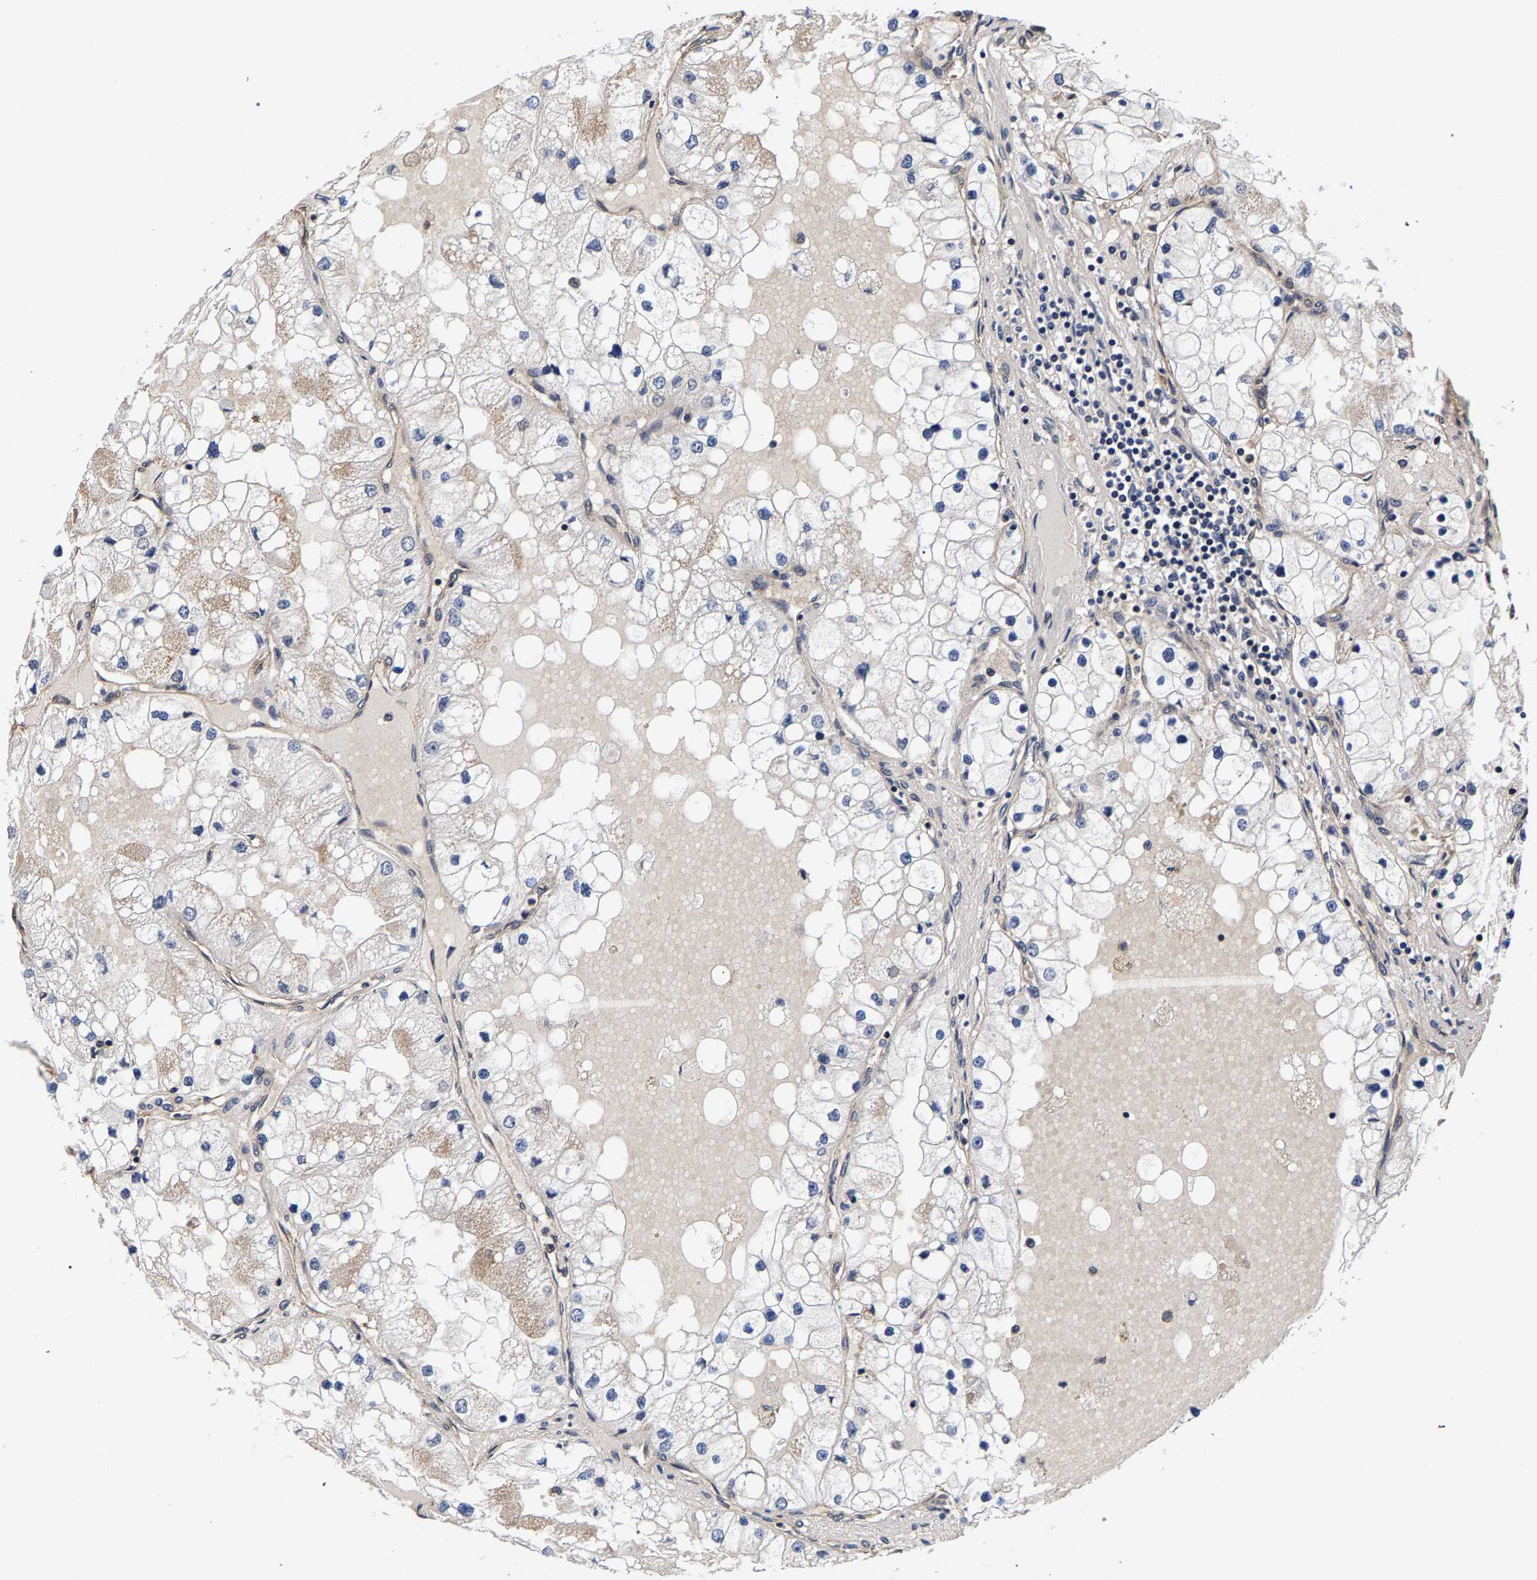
{"staining": {"intensity": "weak", "quantity": "<25%", "location": "cytoplasmic/membranous"}, "tissue": "renal cancer", "cell_type": "Tumor cells", "image_type": "cancer", "snomed": [{"axis": "morphology", "description": "Adenocarcinoma, NOS"}, {"axis": "topography", "description": "Kidney"}], "caption": "This is an immunohistochemistry (IHC) image of renal adenocarcinoma. There is no staining in tumor cells.", "gene": "MARCHF7", "patient": {"sex": "male", "age": 68}}